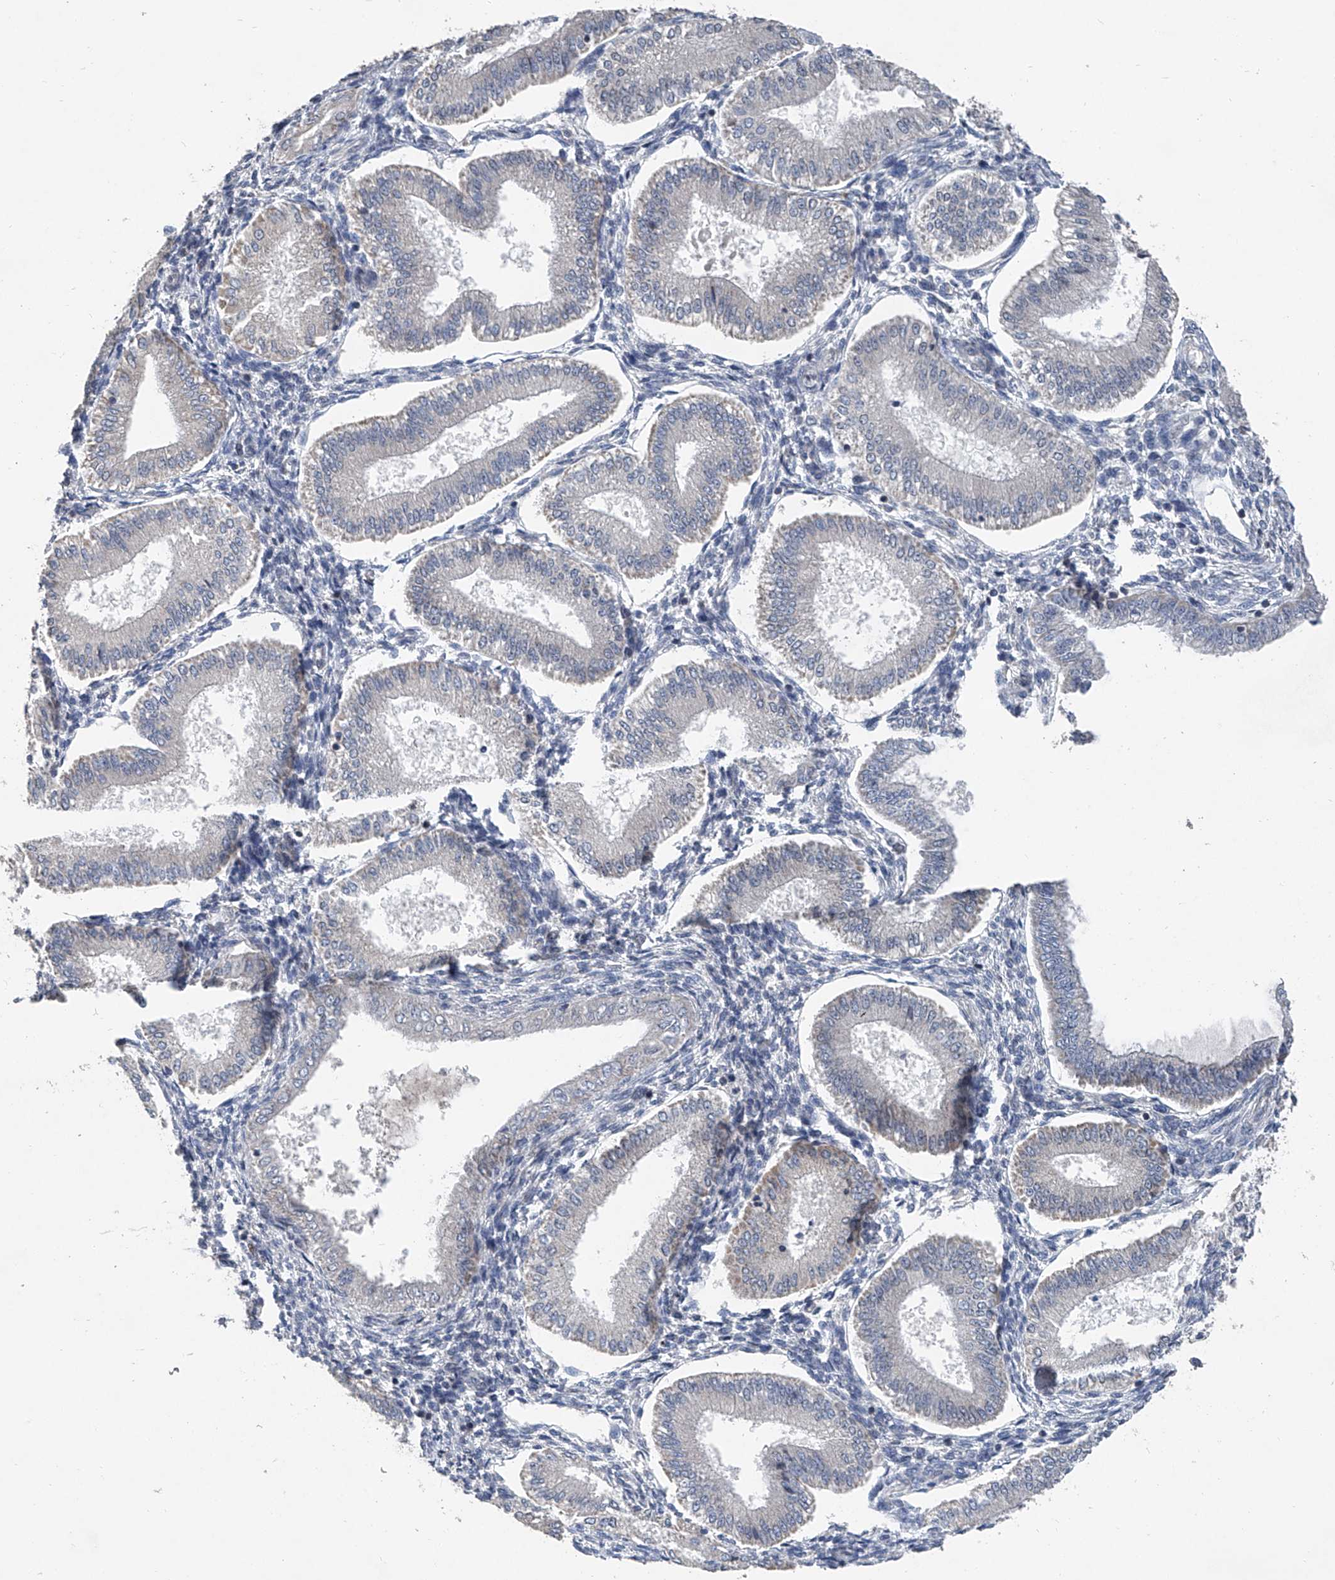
{"staining": {"intensity": "negative", "quantity": "none", "location": "none"}, "tissue": "endometrium", "cell_type": "Cells in endometrial stroma", "image_type": "normal", "snomed": [{"axis": "morphology", "description": "Normal tissue, NOS"}, {"axis": "topography", "description": "Endometrium"}], "caption": "Immunohistochemical staining of unremarkable endometrium reveals no significant staining in cells in endometrial stroma. (Immunohistochemistry, brightfield microscopy, high magnification).", "gene": "BCKDHB", "patient": {"sex": "female", "age": 39}}